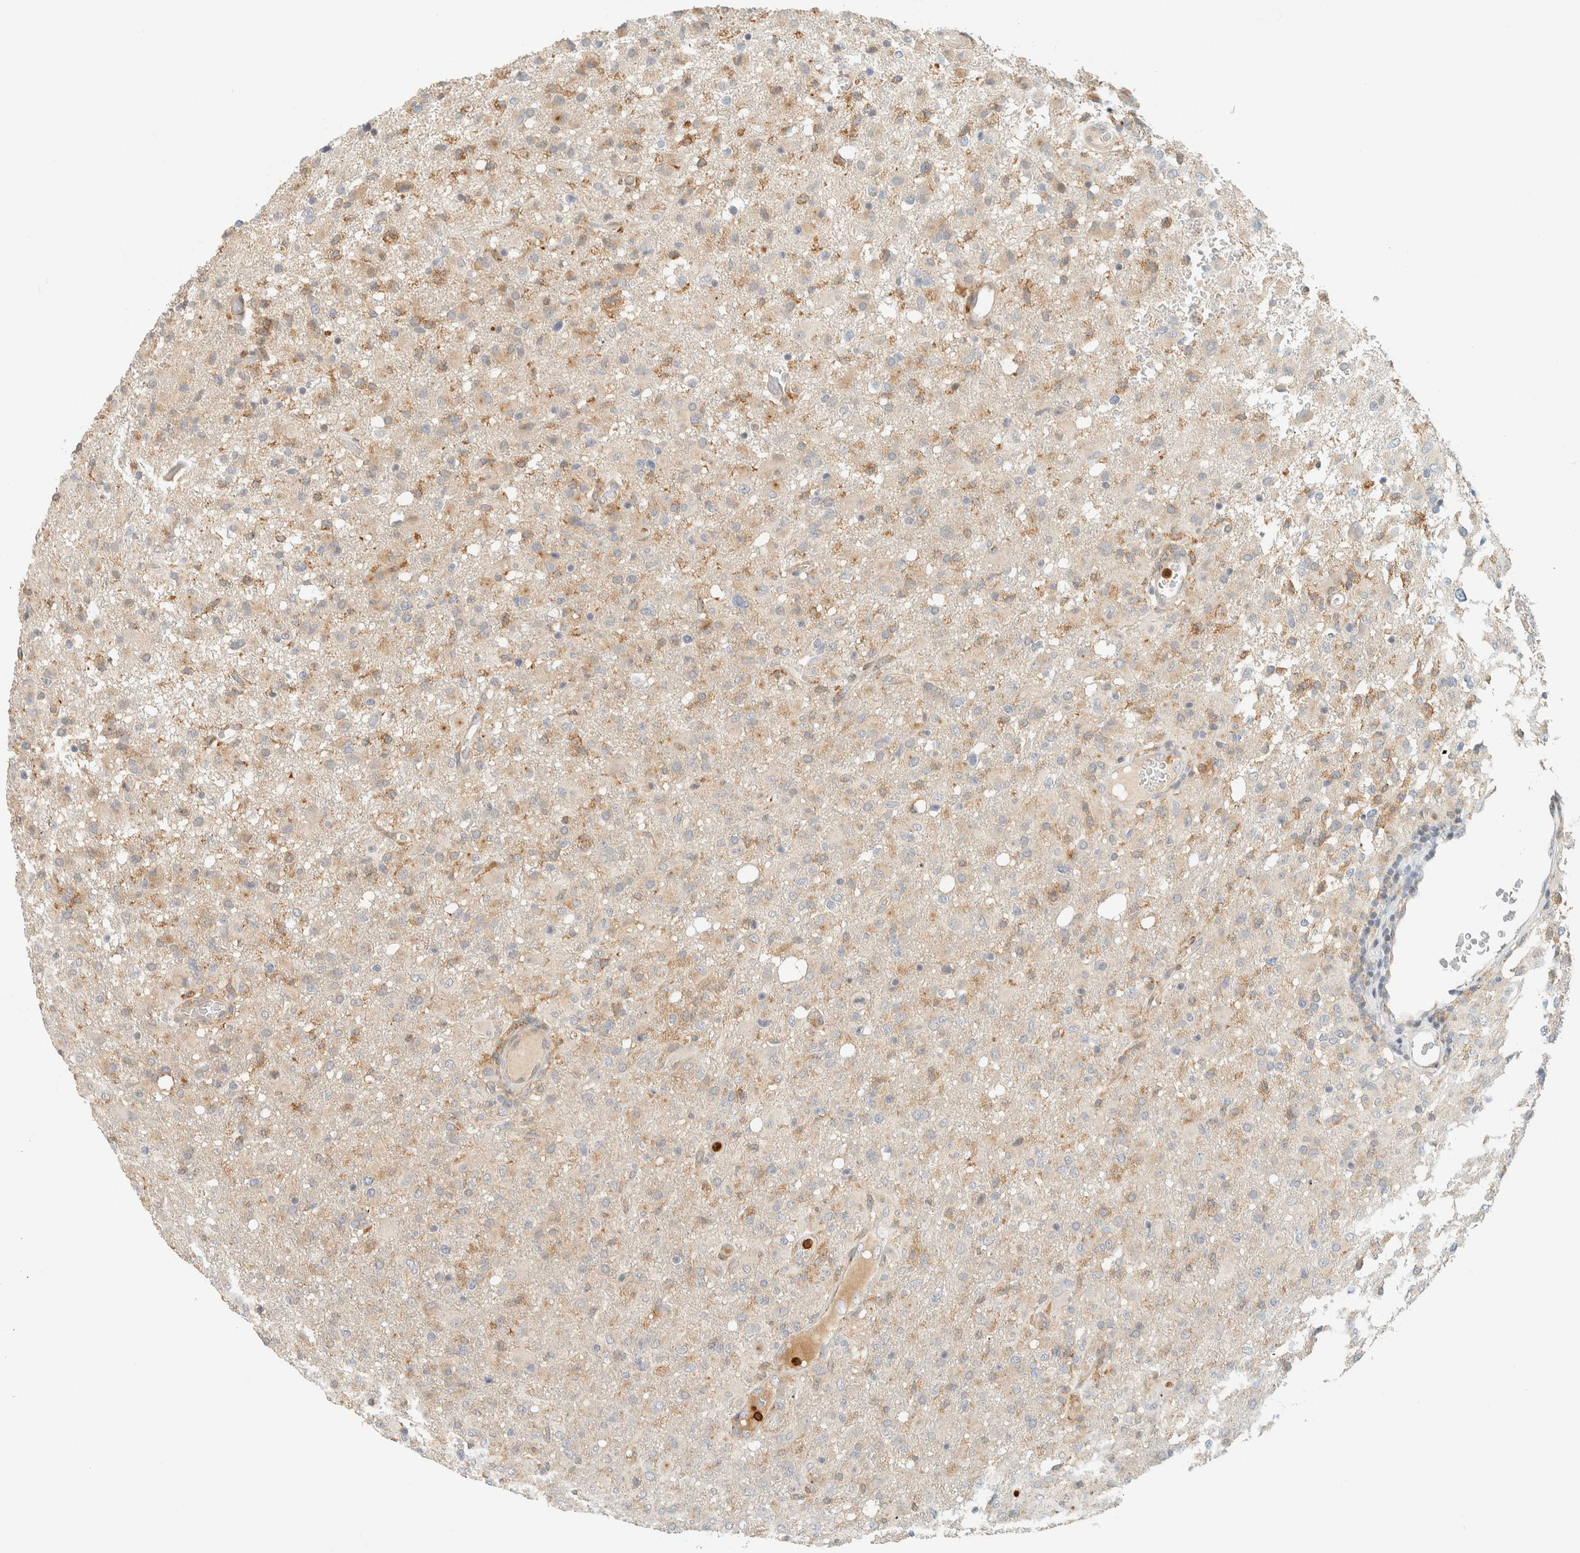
{"staining": {"intensity": "moderate", "quantity": "<25%", "location": "cytoplasmic/membranous"}, "tissue": "glioma", "cell_type": "Tumor cells", "image_type": "cancer", "snomed": [{"axis": "morphology", "description": "Glioma, malignant, High grade"}, {"axis": "topography", "description": "Brain"}], "caption": "Immunohistochemical staining of glioma exhibits low levels of moderate cytoplasmic/membranous staining in about <25% of tumor cells.", "gene": "CCDC171", "patient": {"sex": "female", "age": 57}}